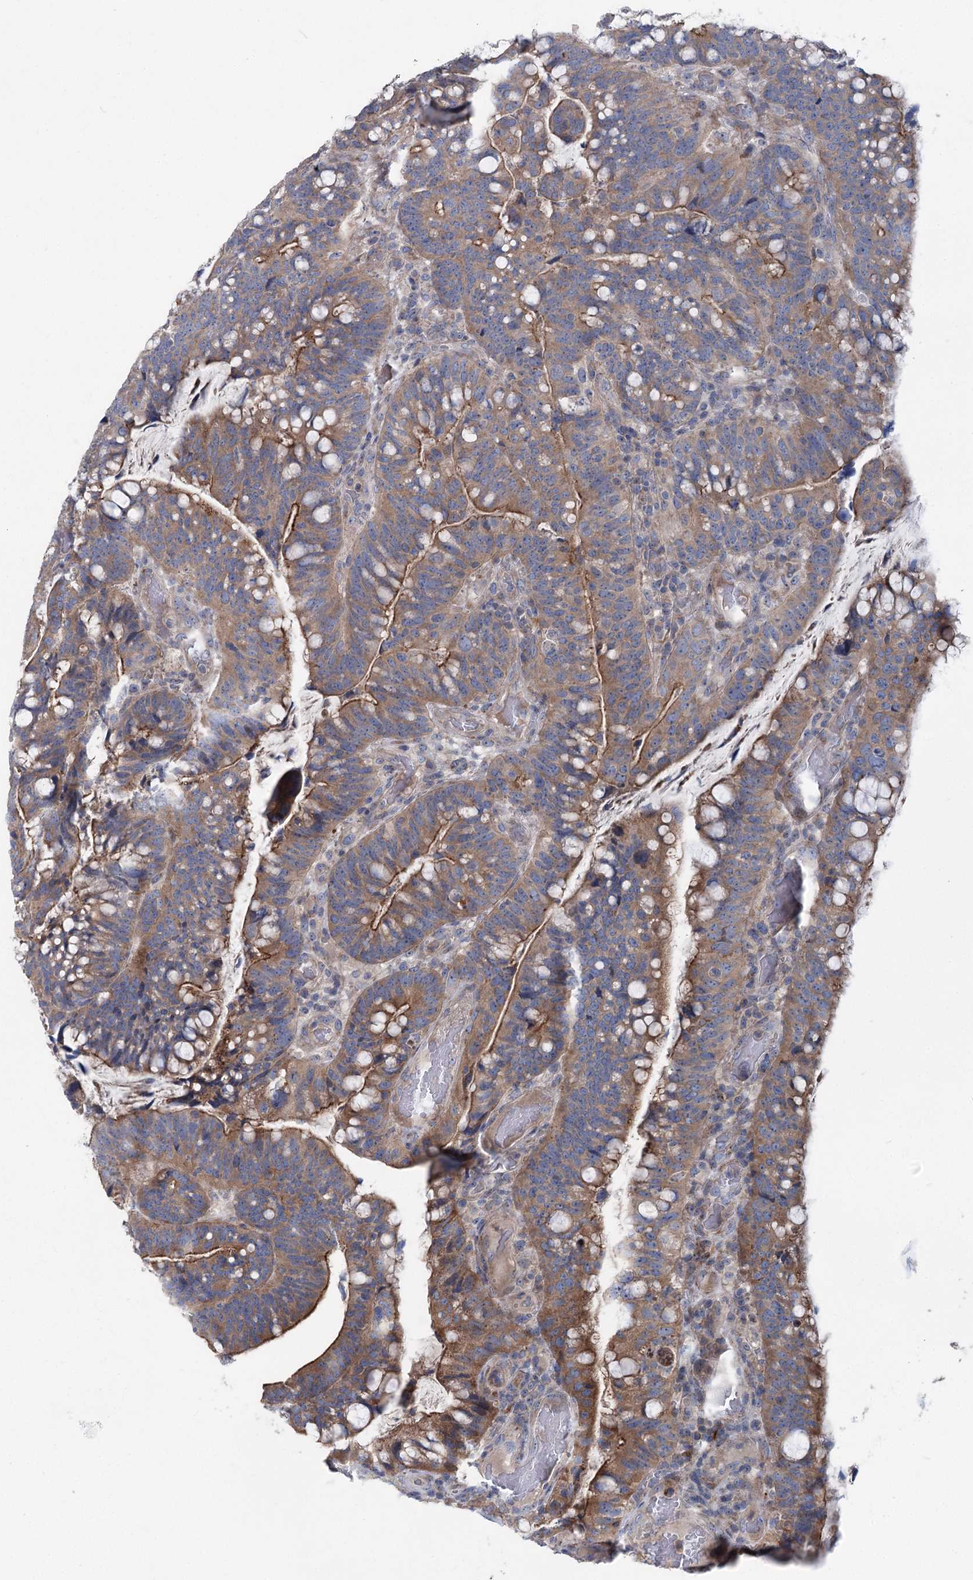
{"staining": {"intensity": "moderate", "quantity": ">75%", "location": "cytoplasmic/membranous"}, "tissue": "colorectal cancer", "cell_type": "Tumor cells", "image_type": "cancer", "snomed": [{"axis": "morphology", "description": "Normal tissue, NOS"}, {"axis": "morphology", "description": "Adenocarcinoma, NOS"}, {"axis": "topography", "description": "Colon"}], "caption": "Moderate cytoplasmic/membranous expression is appreciated in about >75% of tumor cells in colorectal adenocarcinoma. (DAB IHC with brightfield microscopy, high magnification).", "gene": "MARK2", "patient": {"sex": "female", "age": 66}}